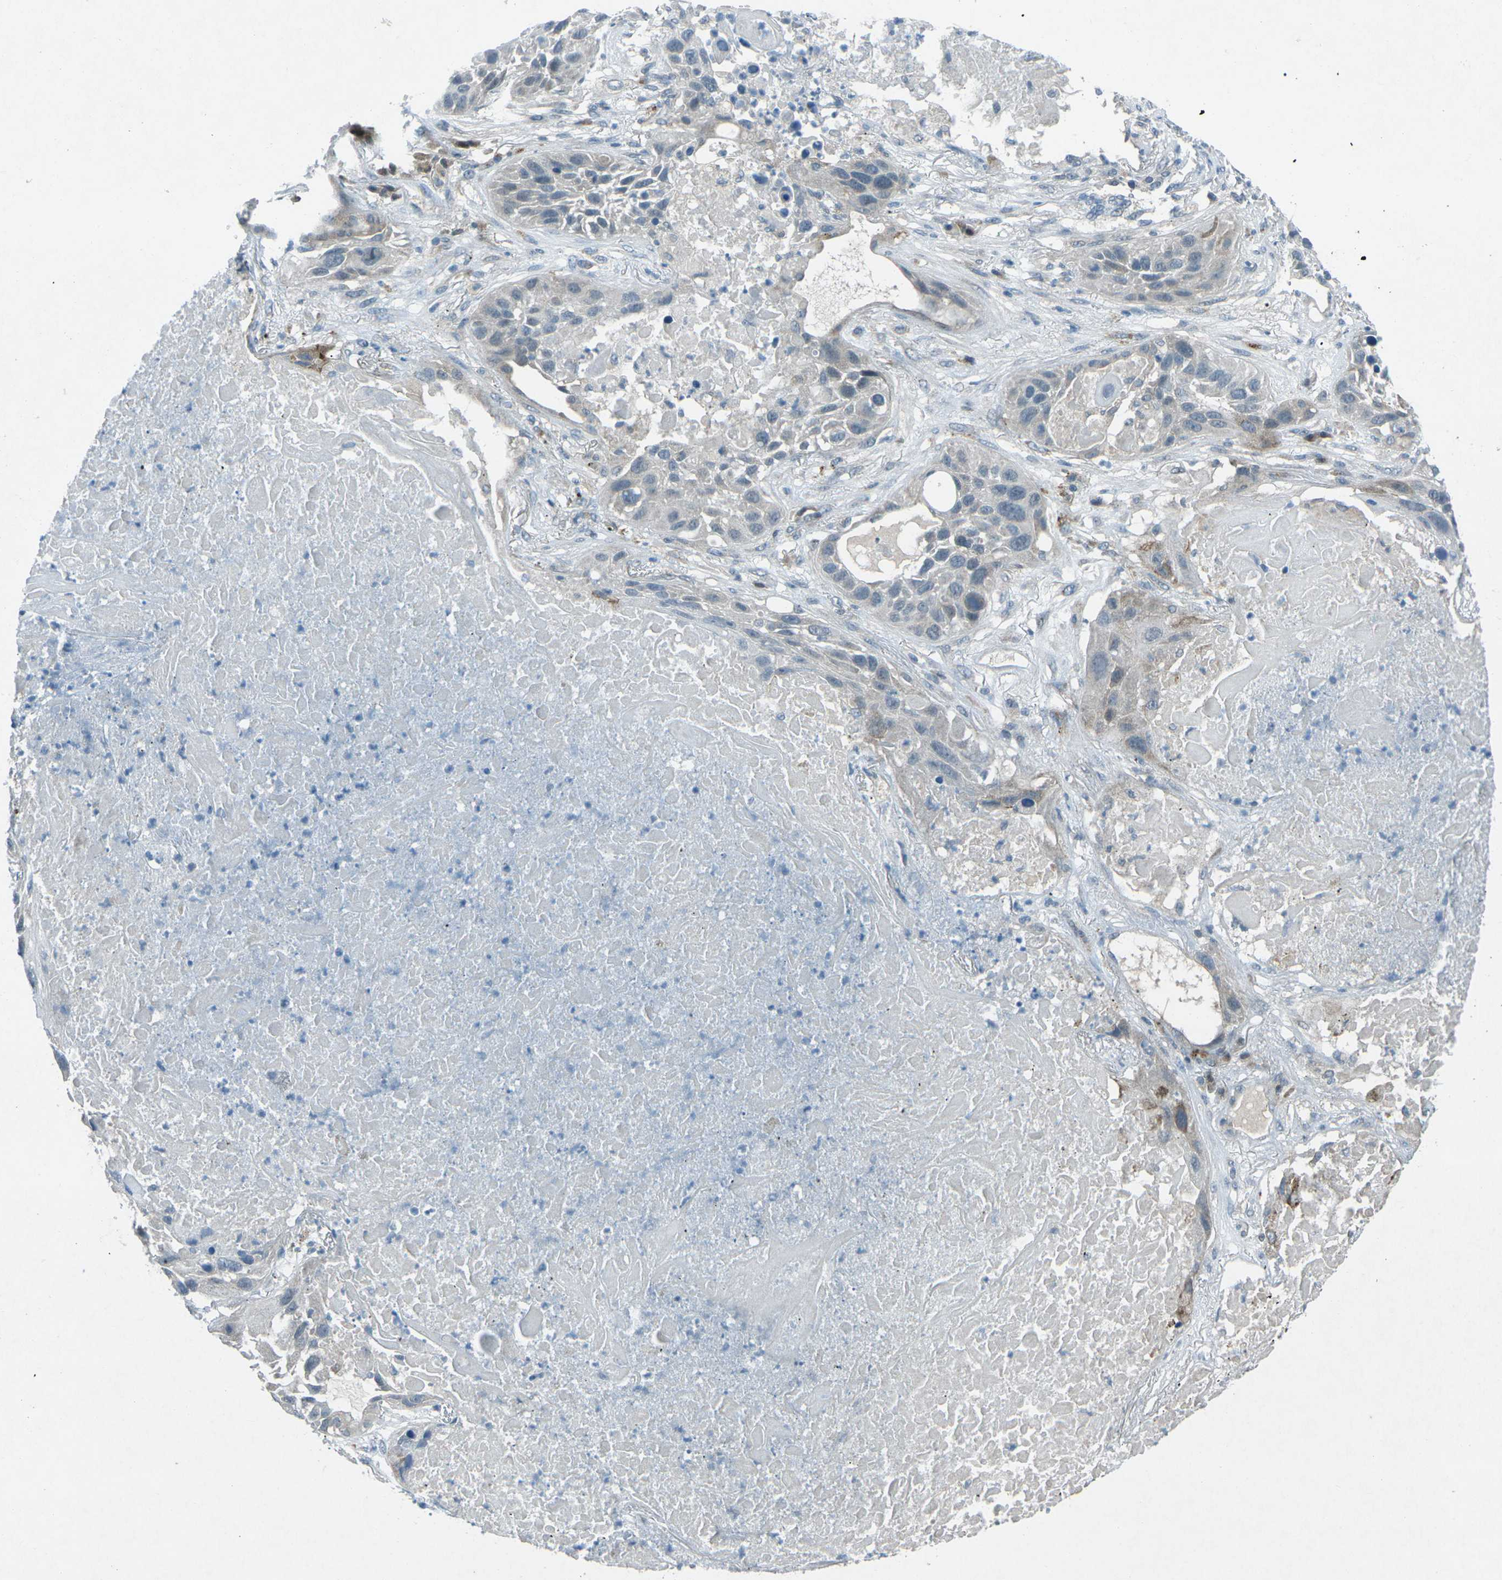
{"staining": {"intensity": "moderate", "quantity": "<25%", "location": "cytoplasmic/membranous"}, "tissue": "lung cancer", "cell_type": "Tumor cells", "image_type": "cancer", "snomed": [{"axis": "morphology", "description": "Squamous cell carcinoma, NOS"}, {"axis": "topography", "description": "Lung"}], "caption": "Immunohistochemistry staining of lung cancer (squamous cell carcinoma), which exhibits low levels of moderate cytoplasmic/membranous positivity in about <25% of tumor cells indicating moderate cytoplasmic/membranous protein staining. The staining was performed using DAB (brown) for protein detection and nuclei were counterstained in hematoxylin (blue).", "gene": "PRKCA", "patient": {"sex": "male", "age": 57}}